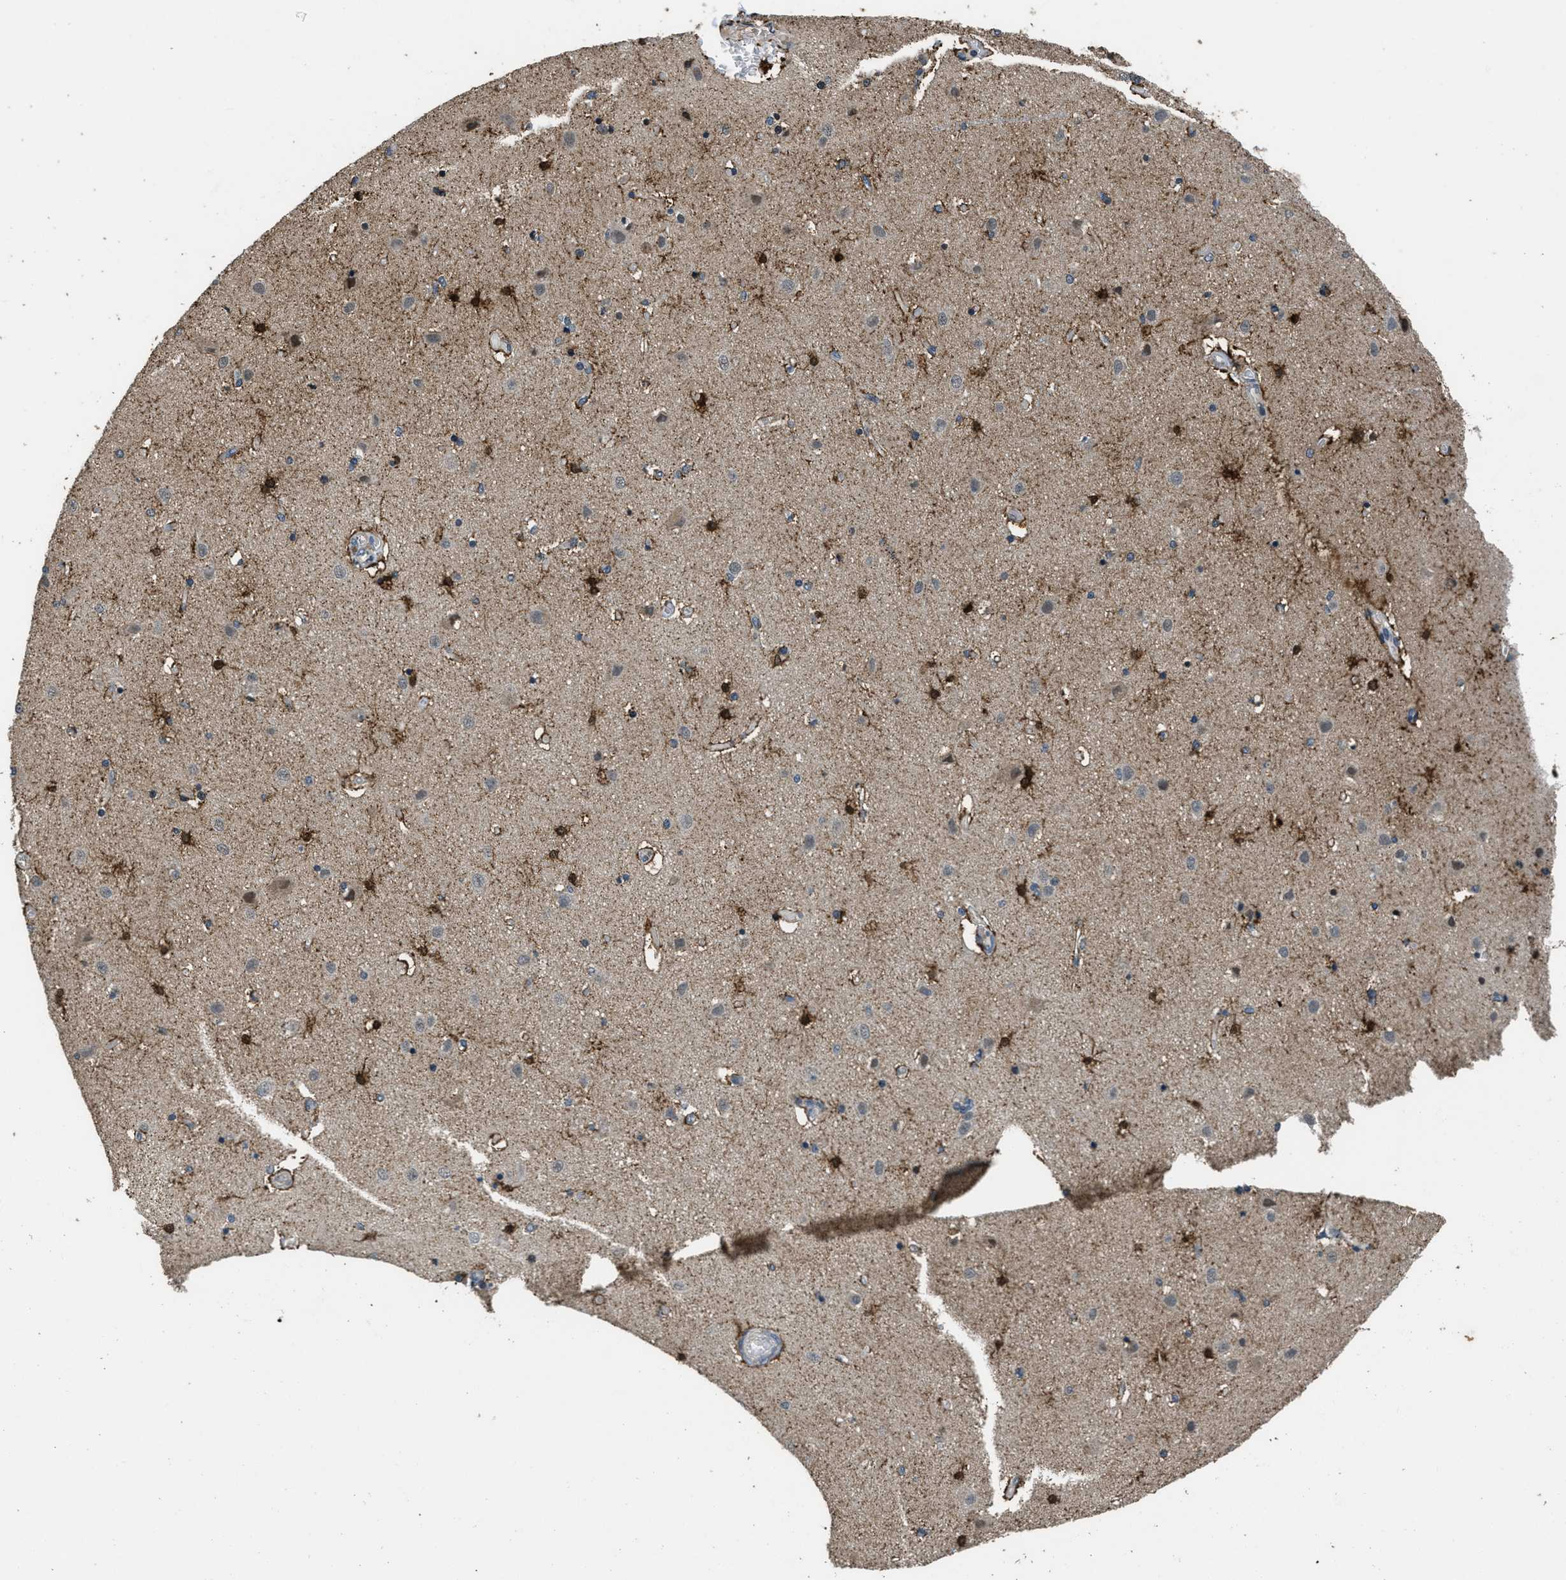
{"staining": {"intensity": "negative", "quantity": "none", "location": "none"}, "tissue": "cerebral cortex", "cell_type": "Endothelial cells", "image_type": "normal", "snomed": [{"axis": "morphology", "description": "Normal tissue, NOS"}, {"axis": "topography", "description": "Cerebral cortex"}], "caption": "Endothelial cells show no significant staining in benign cerebral cortex.", "gene": "NAT1", "patient": {"sex": "female", "age": 54}}